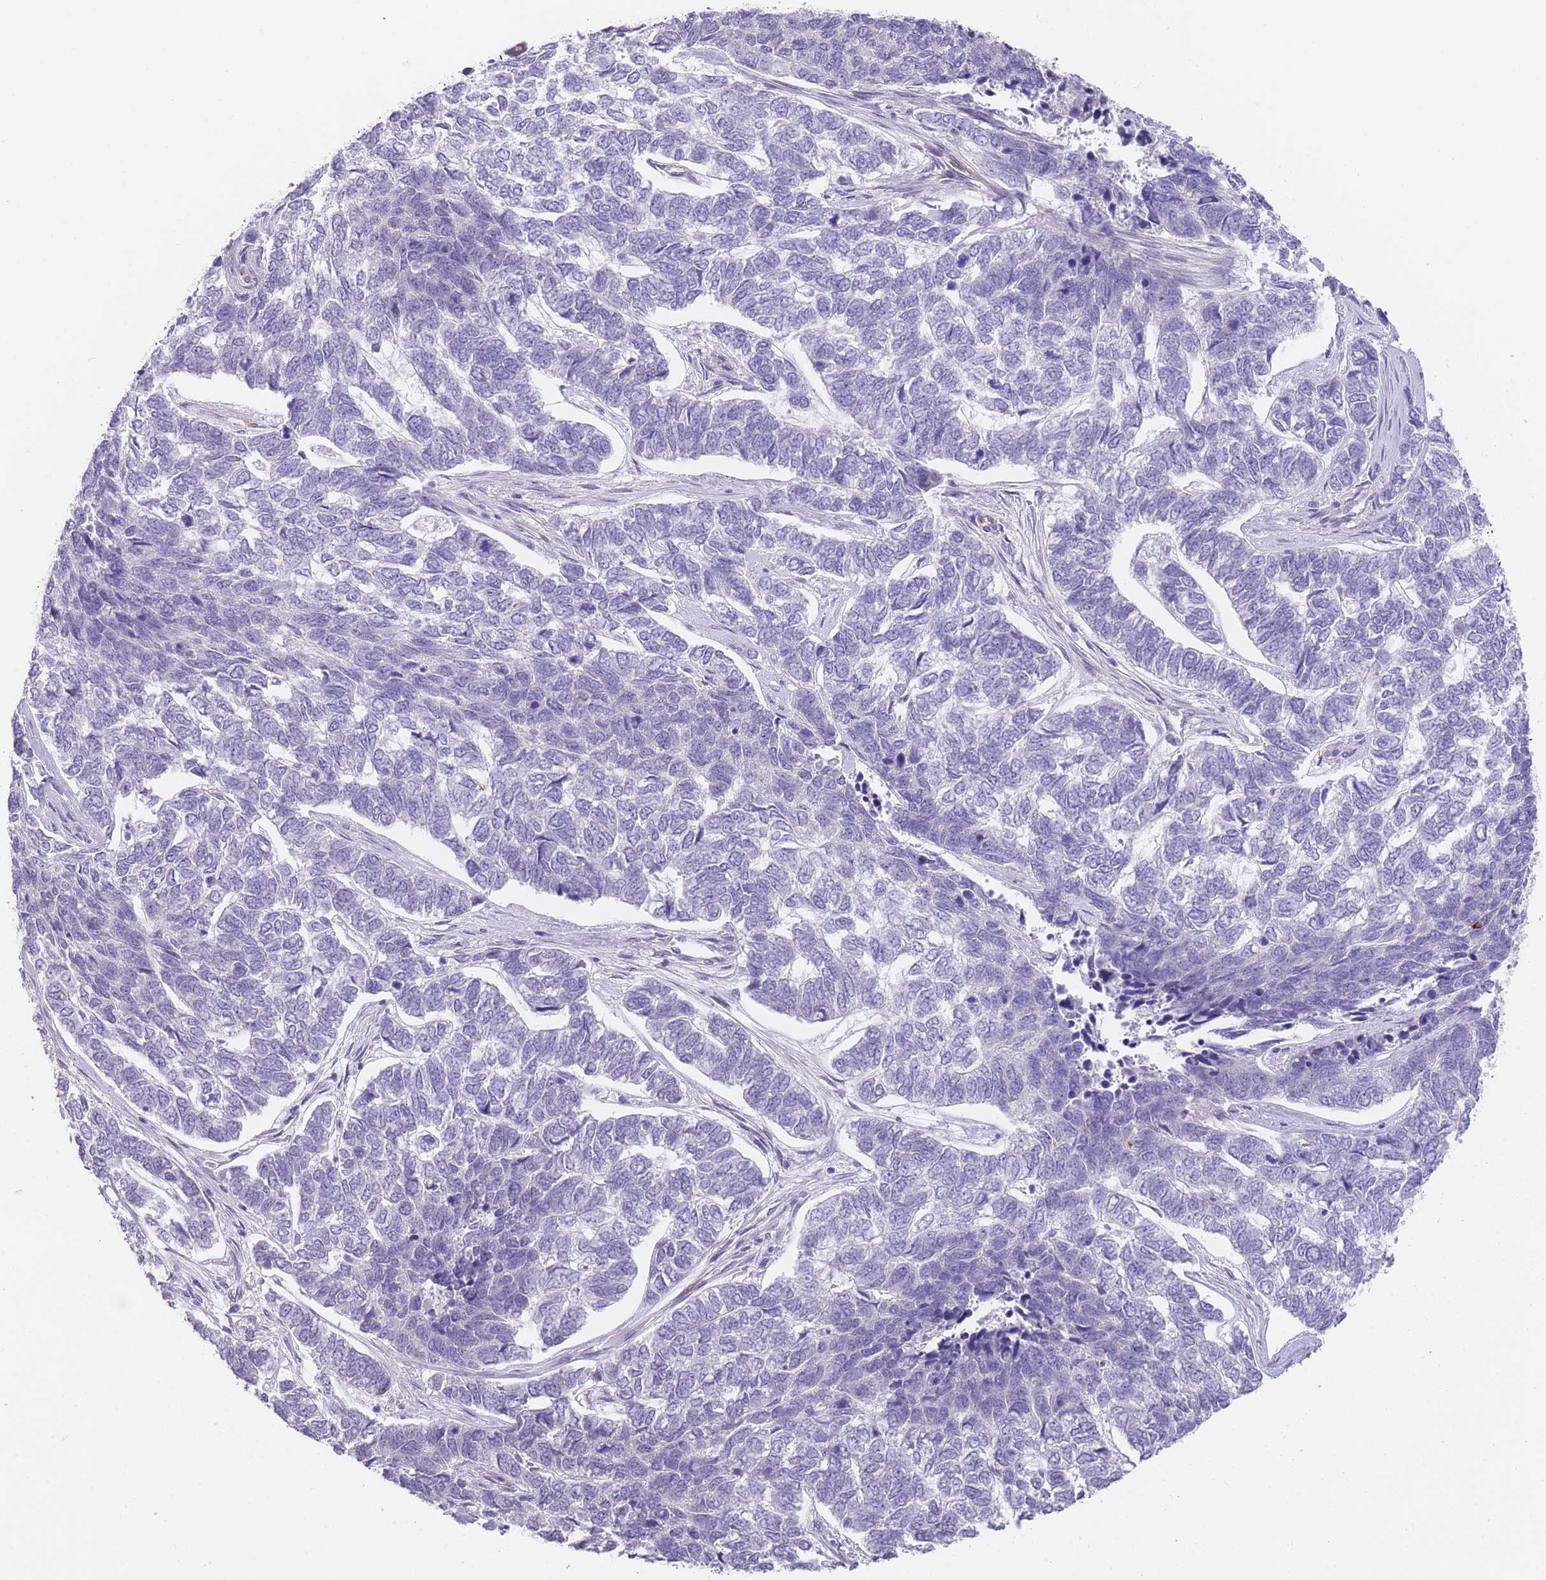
{"staining": {"intensity": "negative", "quantity": "none", "location": "none"}, "tissue": "skin cancer", "cell_type": "Tumor cells", "image_type": "cancer", "snomed": [{"axis": "morphology", "description": "Basal cell carcinoma"}, {"axis": "topography", "description": "Skin"}], "caption": "The IHC micrograph has no significant expression in tumor cells of skin cancer tissue.", "gene": "QTRT1", "patient": {"sex": "female", "age": 65}}